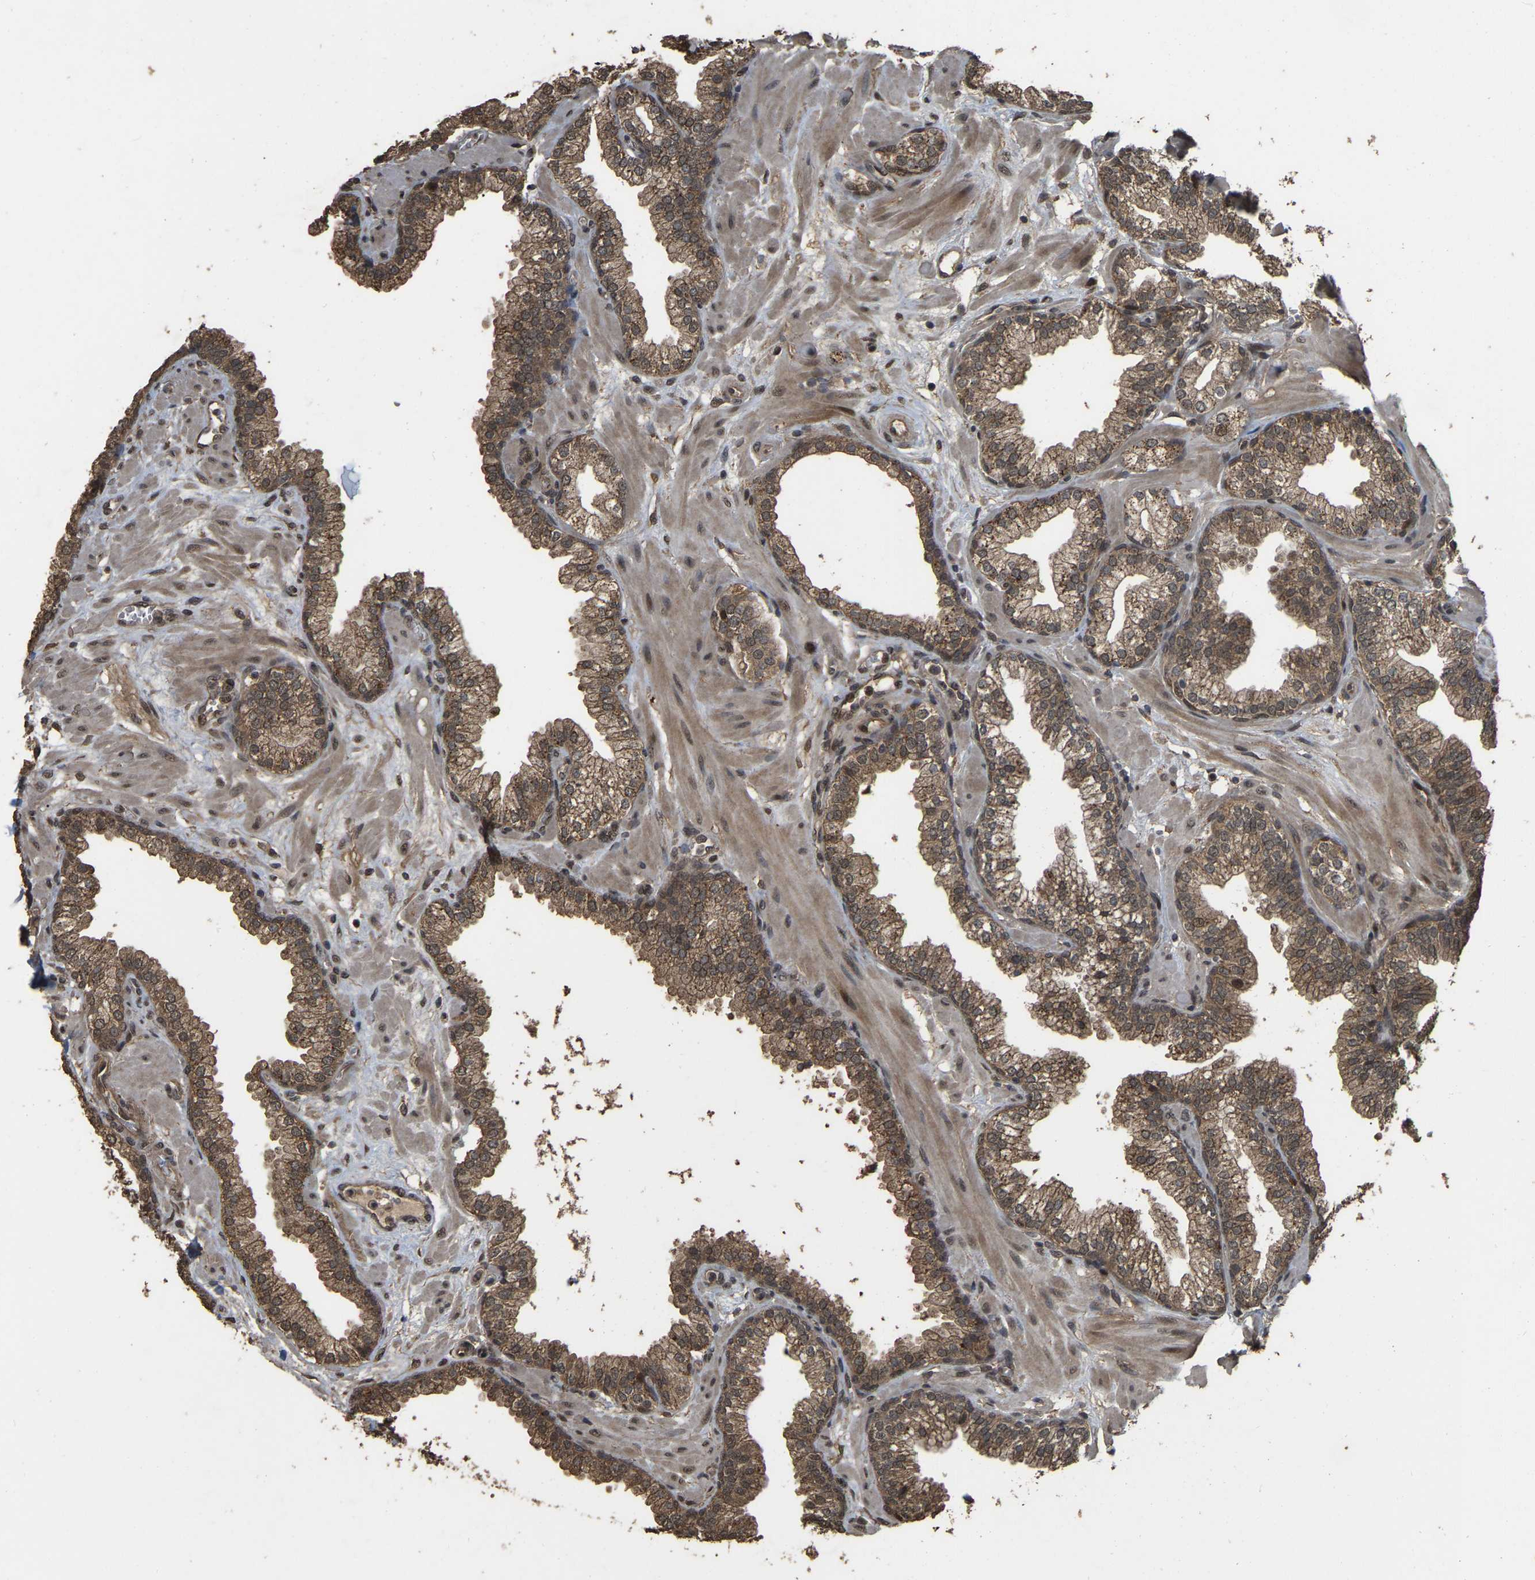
{"staining": {"intensity": "moderate", "quantity": ">75%", "location": "cytoplasmic/membranous,nuclear"}, "tissue": "prostate", "cell_type": "Glandular cells", "image_type": "normal", "snomed": [{"axis": "morphology", "description": "Normal tissue, NOS"}, {"axis": "morphology", "description": "Urothelial carcinoma, Low grade"}, {"axis": "topography", "description": "Urinary bladder"}, {"axis": "topography", "description": "Prostate"}], "caption": "Prostate stained with DAB IHC displays medium levels of moderate cytoplasmic/membranous,nuclear positivity in approximately >75% of glandular cells. (DAB IHC with brightfield microscopy, high magnification).", "gene": "ARHGAP23", "patient": {"sex": "male", "age": 60}}